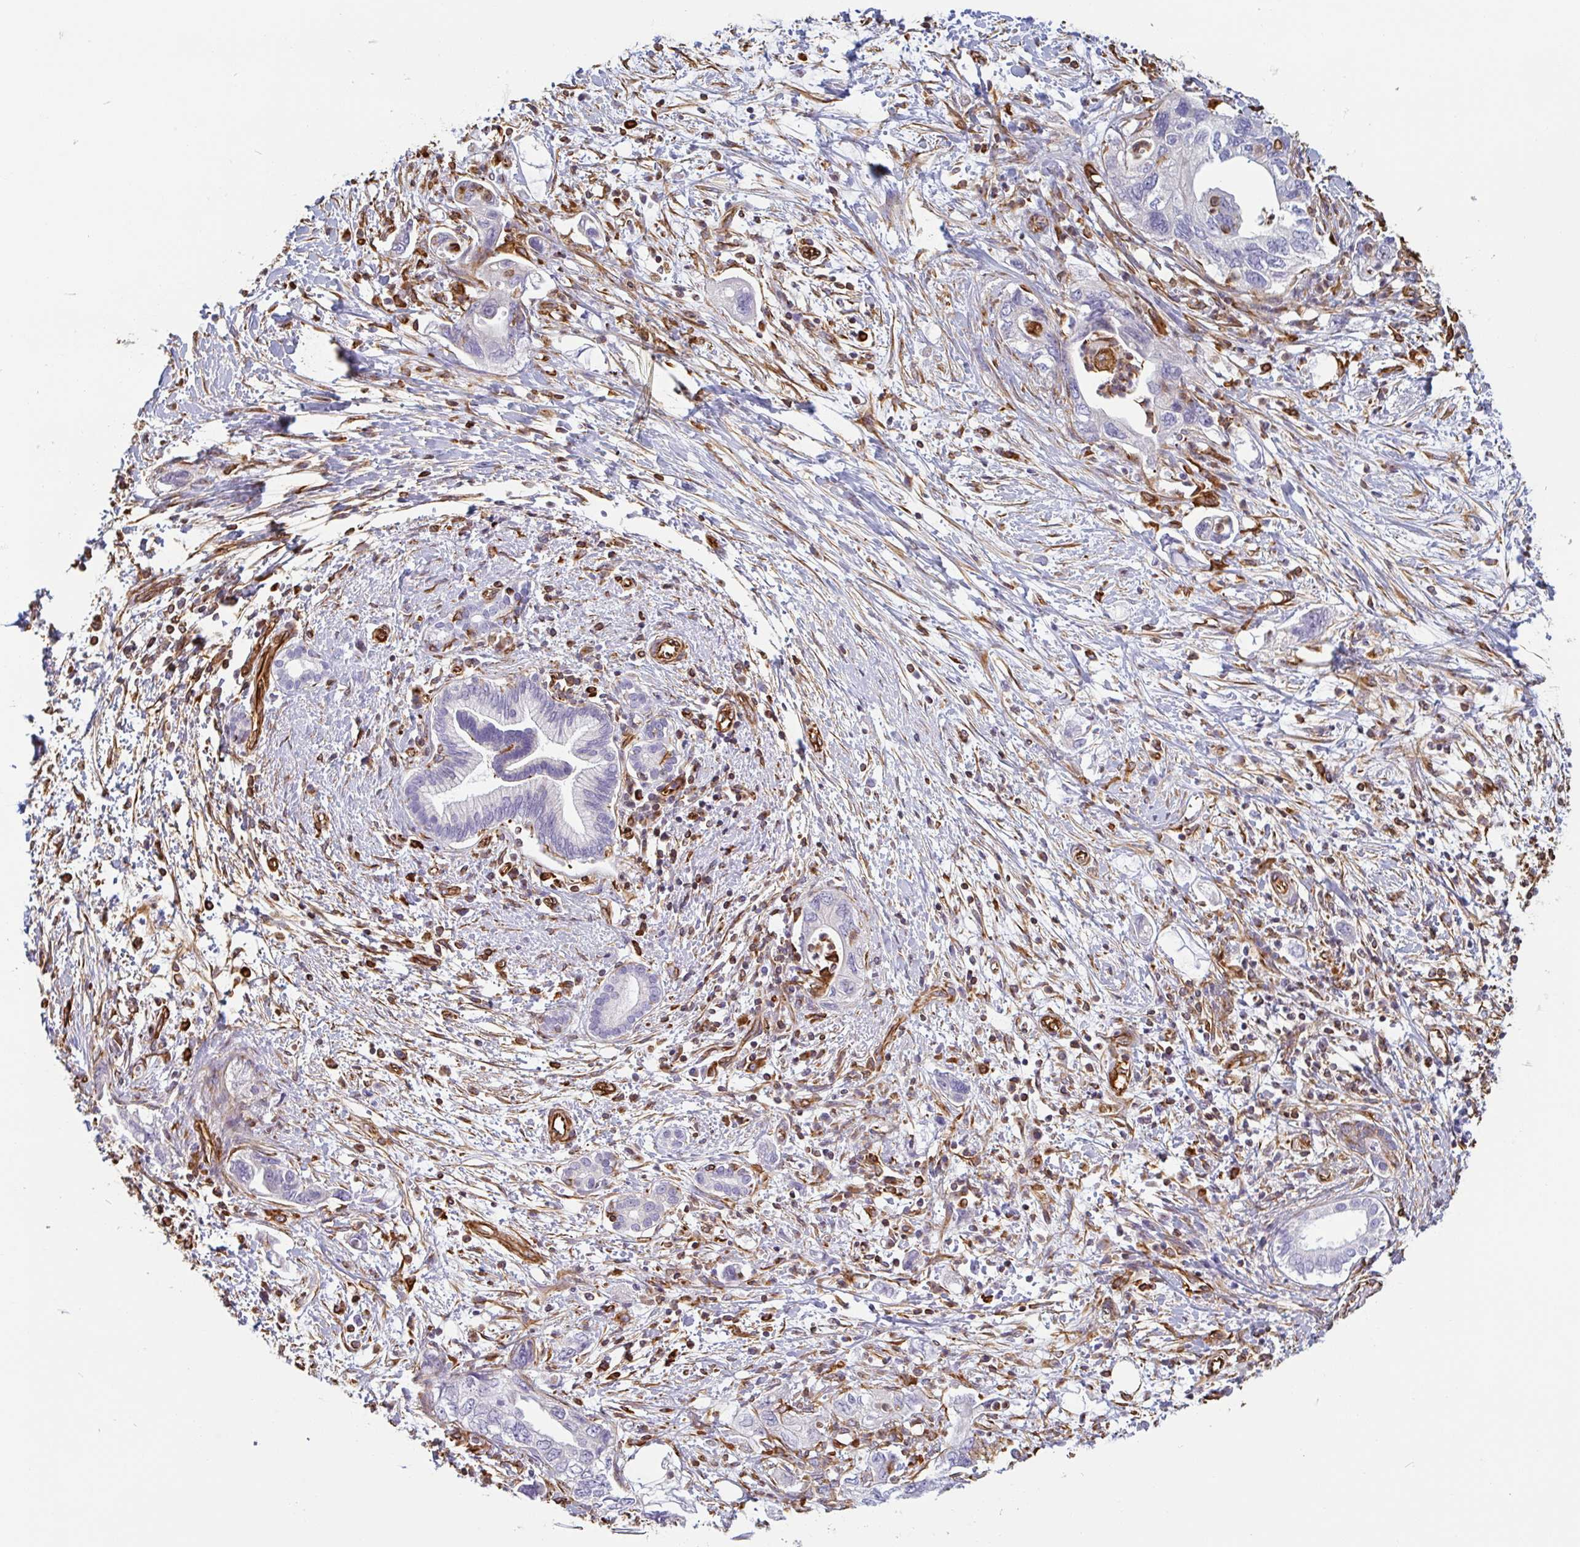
{"staining": {"intensity": "negative", "quantity": "none", "location": "none"}, "tissue": "pancreatic cancer", "cell_type": "Tumor cells", "image_type": "cancer", "snomed": [{"axis": "morphology", "description": "Adenocarcinoma, NOS"}, {"axis": "topography", "description": "Pancreas"}], "caption": "Immunohistochemistry photomicrograph of human pancreatic adenocarcinoma stained for a protein (brown), which reveals no positivity in tumor cells.", "gene": "PPFIA1", "patient": {"sex": "female", "age": 73}}